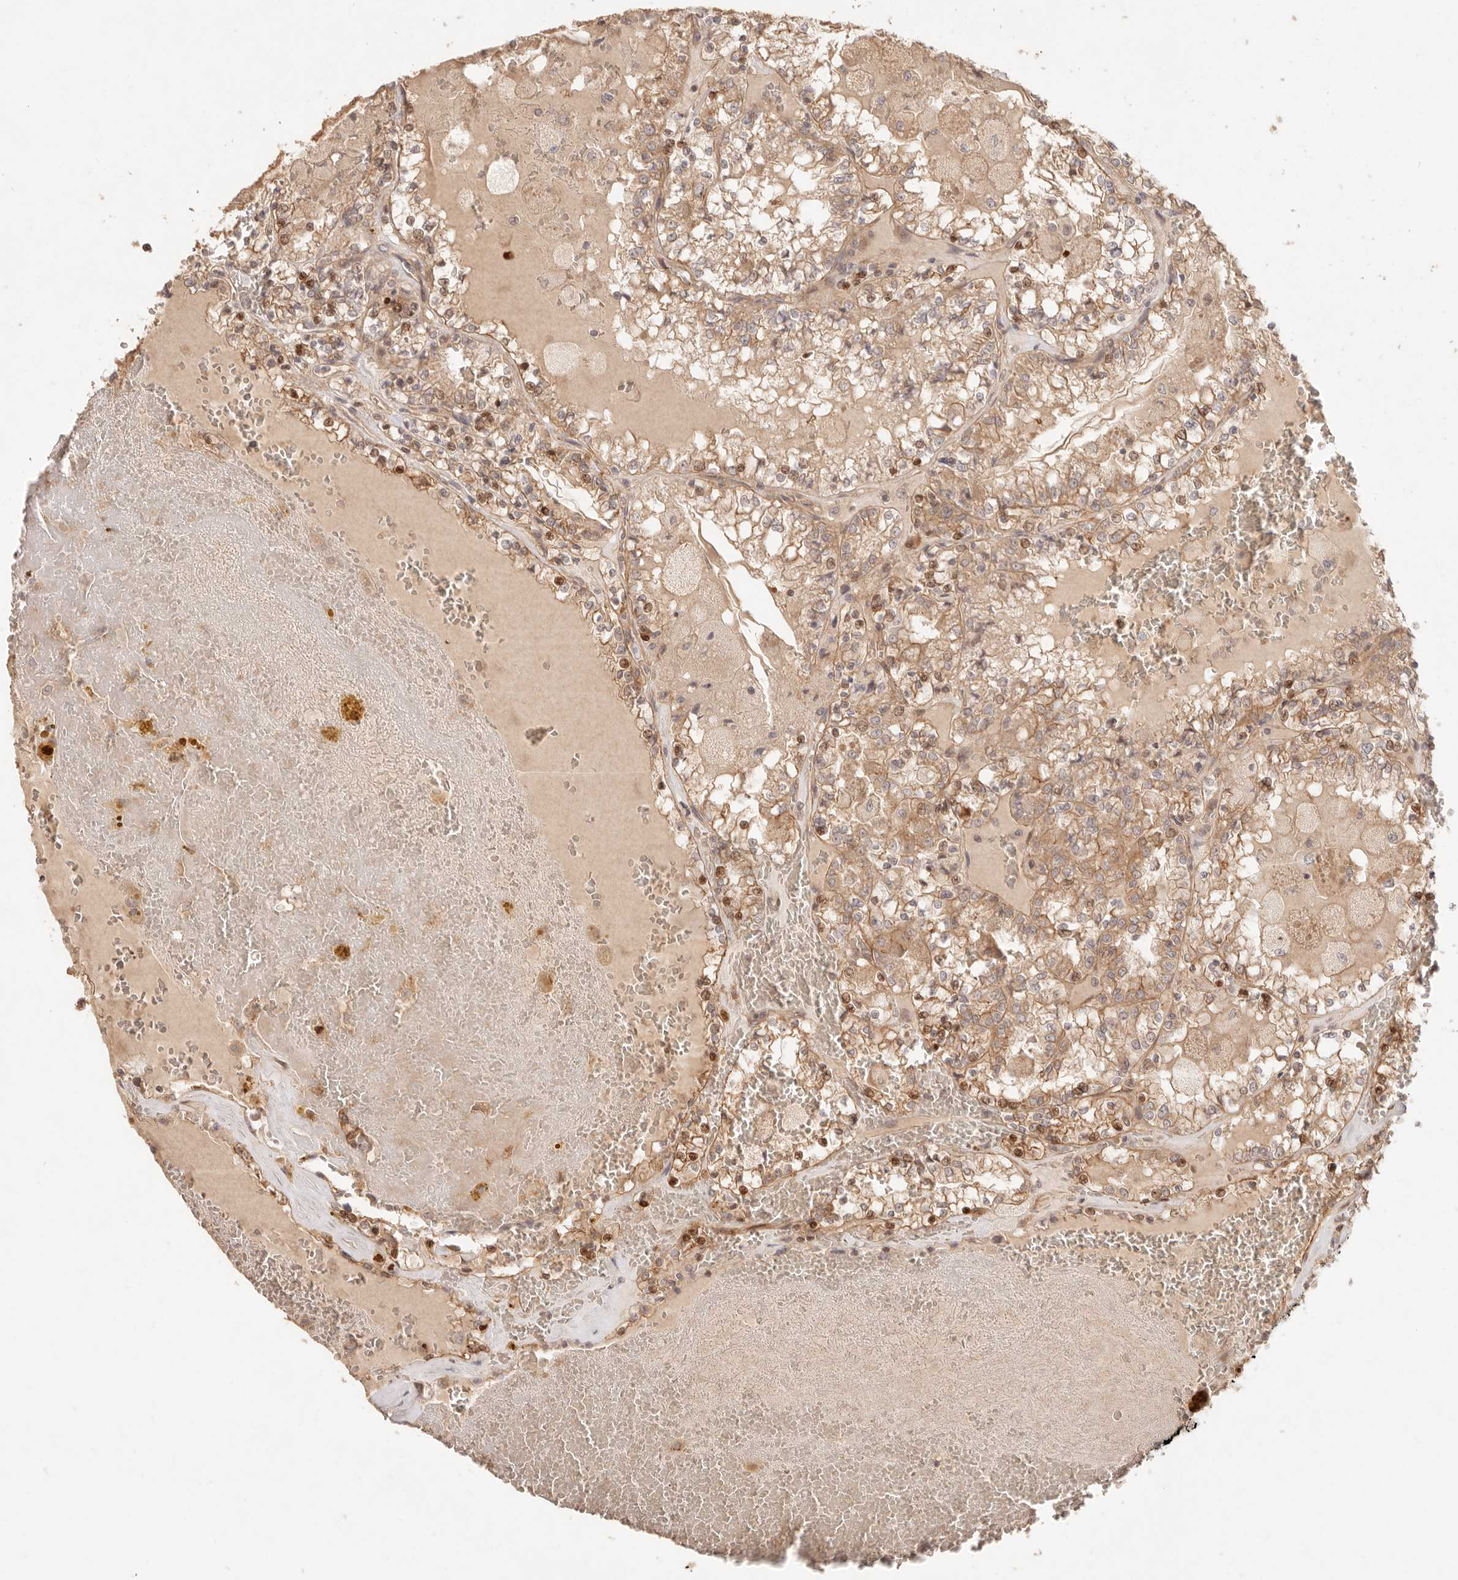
{"staining": {"intensity": "moderate", "quantity": ">75%", "location": "cytoplasmic/membranous,nuclear"}, "tissue": "renal cancer", "cell_type": "Tumor cells", "image_type": "cancer", "snomed": [{"axis": "morphology", "description": "Adenocarcinoma, NOS"}, {"axis": "topography", "description": "Kidney"}], "caption": "Protein expression by immunohistochemistry (IHC) shows moderate cytoplasmic/membranous and nuclear expression in approximately >75% of tumor cells in renal adenocarcinoma. Nuclei are stained in blue.", "gene": "PPP1R3B", "patient": {"sex": "female", "age": 56}}